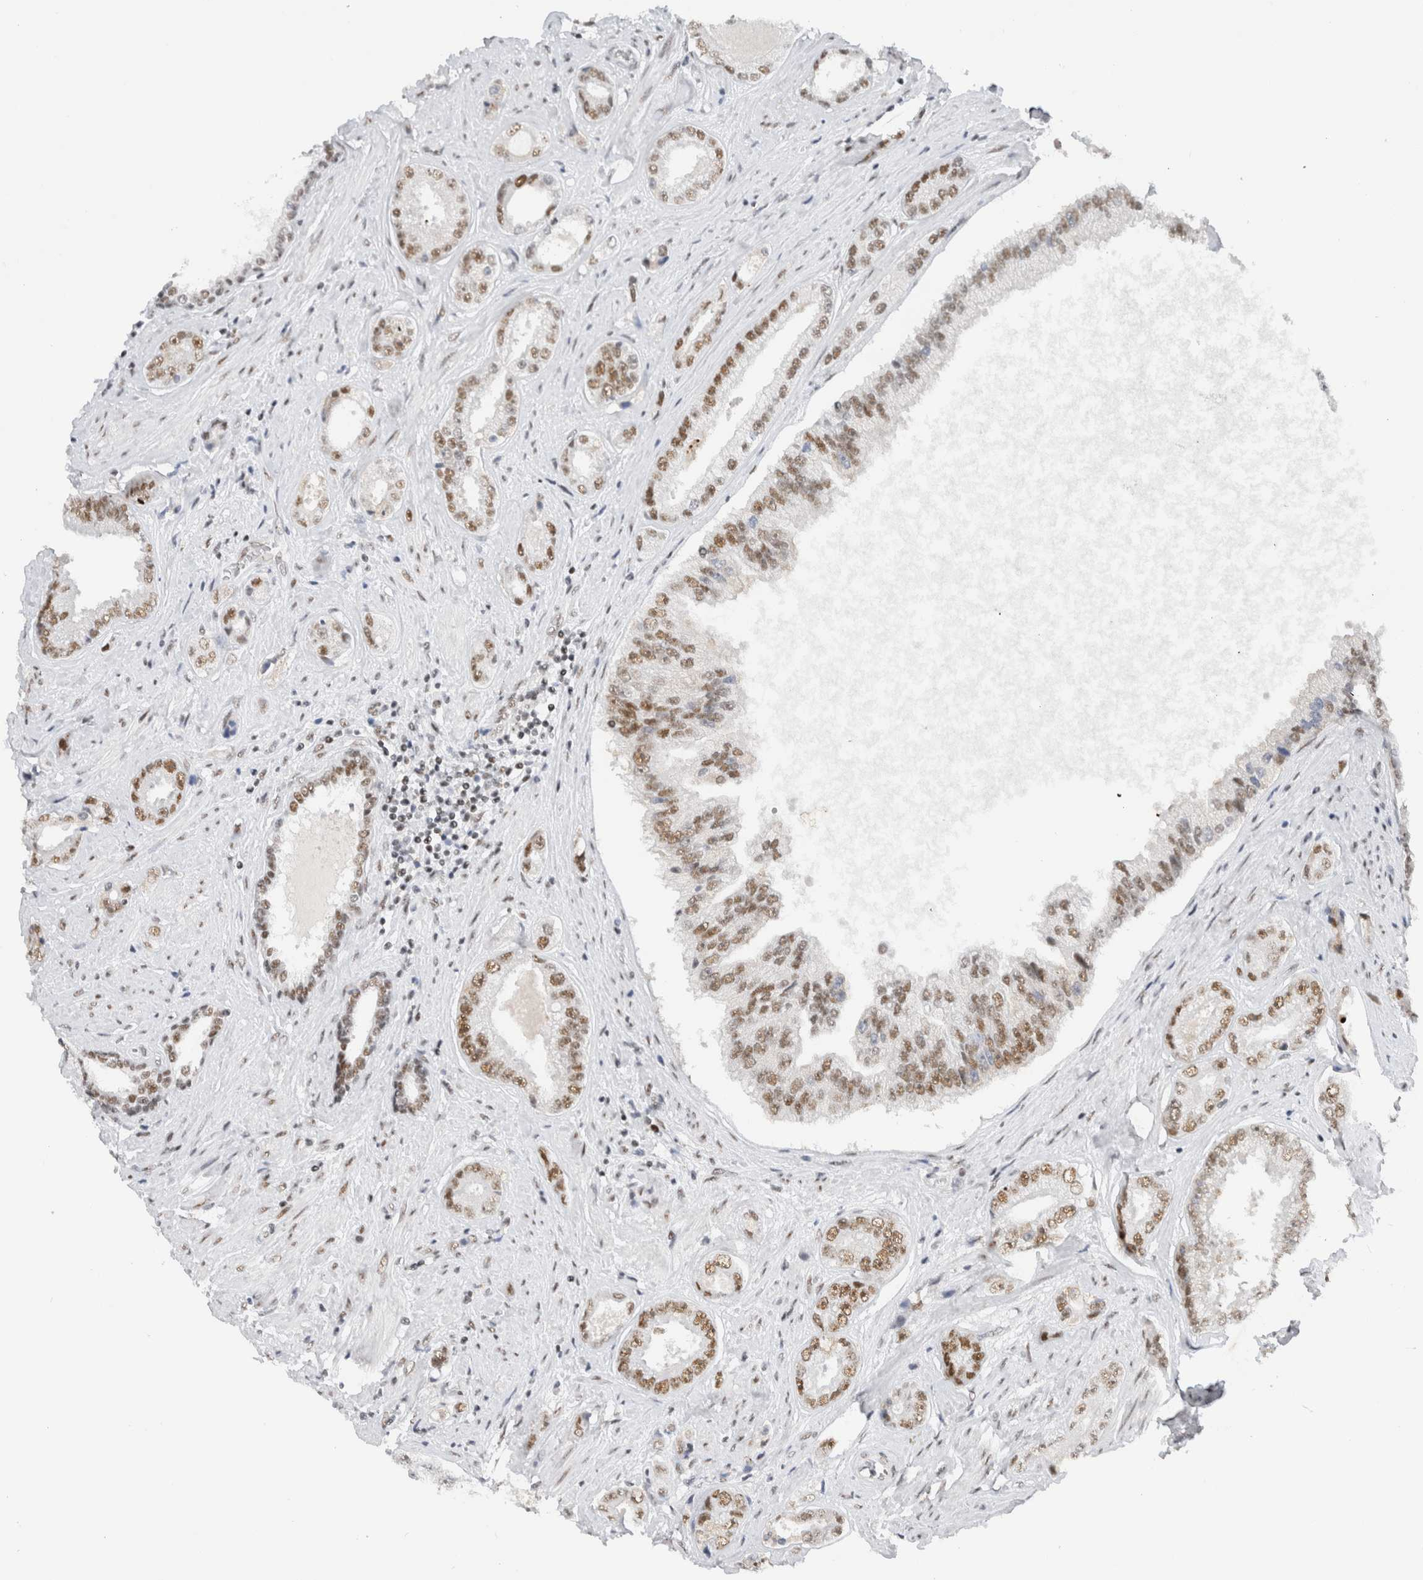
{"staining": {"intensity": "moderate", "quantity": ">75%", "location": "nuclear"}, "tissue": "prostate cancer", "cell_type": "Tumor cells", "image_type": "cancer", "snomed": [{"axis": "morphology", "description": "Adenocarcinoma, High grade"}, {"axis": "topography", "description": "Prostate"}], "caption": "This is a micrograph of immunohistochemistry staining of prostate high-grade adenocarcinoma, which shows moderate expression in the nuclear of tumor cells.", "gene": "COPS7A", "patient": {"sex": "male", "age": 61}}